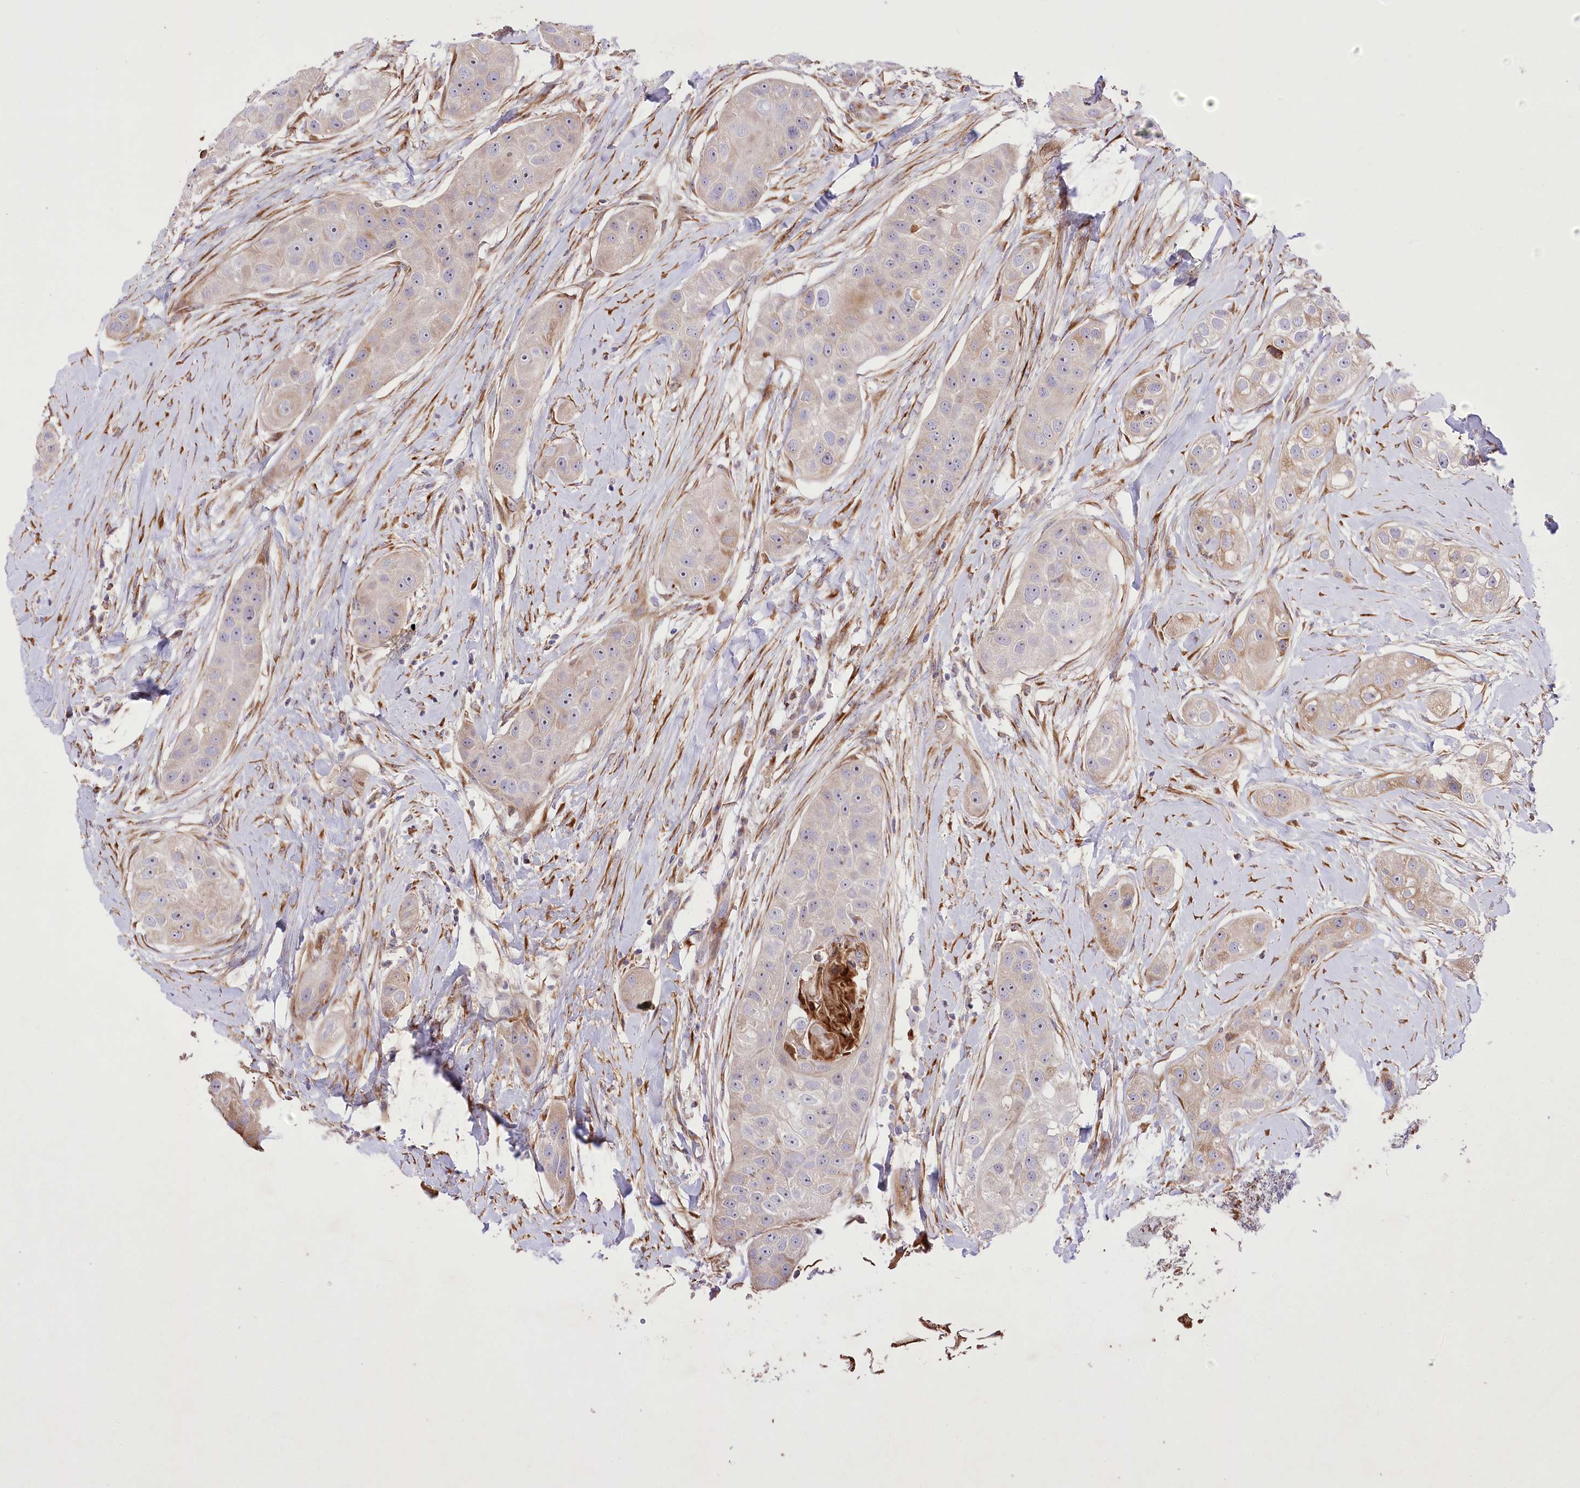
{"staining": {"intensity": "weak", "quantity": "25%-75%", "location": "cytoplasmic/membranous"}, "tissue": "head and neck cancer", "cell_type": "Tumor cells", "image_type": "cancer", "snomed": [{"axis": "morphology", "description": "Normal tissue, NOS"}, {"axis": "morphology", "description": "Squamous cell carcinoma, NOS"}, {"axis": "topography", "description": "Skeletal muscle"}, {"axis": "topography", "description": "Head-Neck"}], "caption": "The micrograph exhibits immunohistochemical staining of head and neck cancer (squamous cell carcinoma). There is weak cytoplasmic/membranous positivity is present in about 25%-75% of tumor cells.", "gene": "RNF24", "patient": {"sex": "male", "age": 51}}